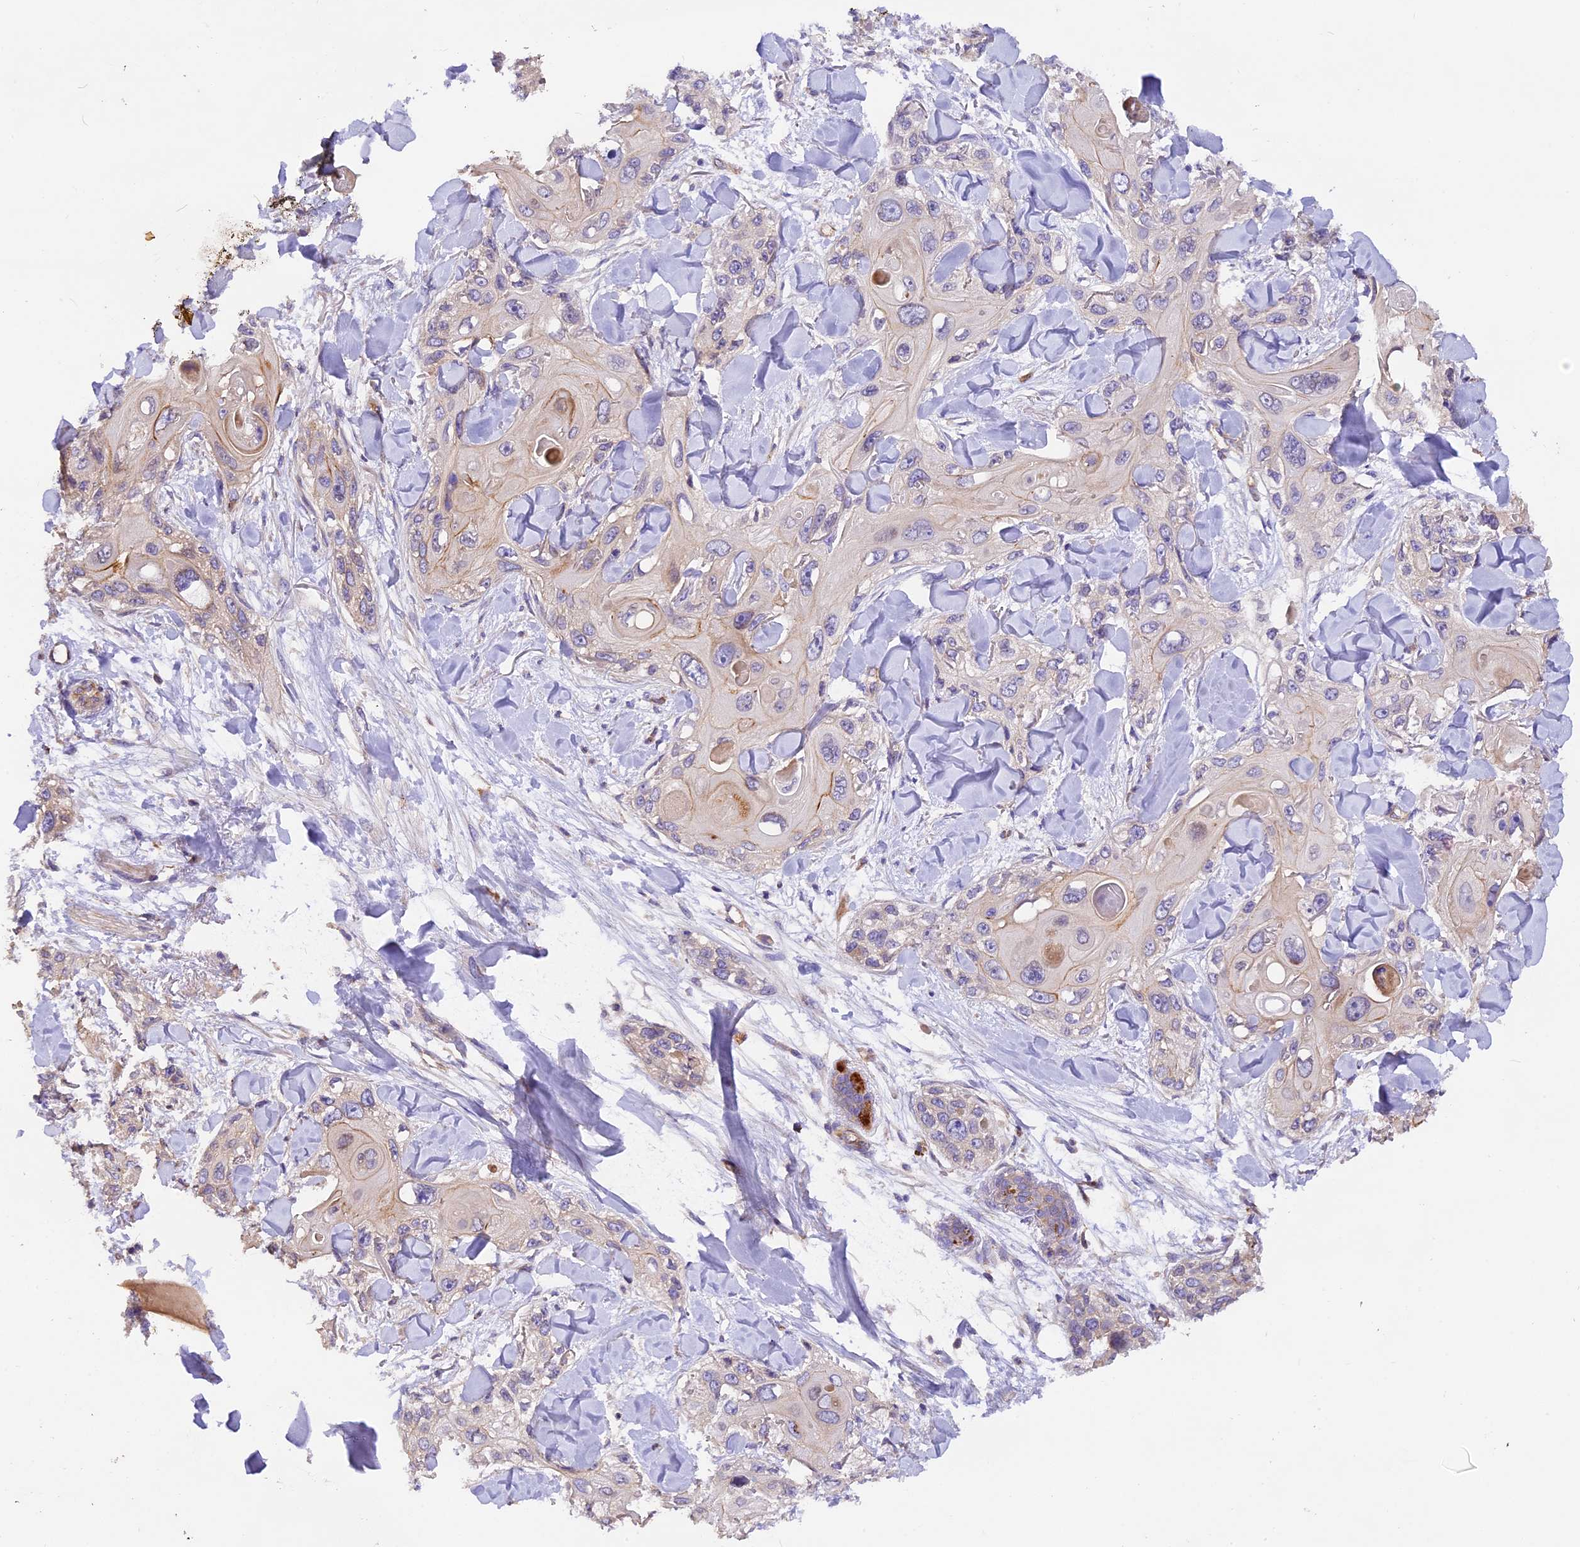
{"staining": {"intensity": "negative", "quantity": "none", "location": "none"}, "tissue": "skin cancer", "cell_type": "Tumor cells", "image_type": "cancer", "snomed": [{"axis": "morphology", "description": "Normal tissue, NOS"}, {"axis": "morphology", "description": "Squamous cell carcinoma, NOS"}, {"axis": "topography", "description": "Skin"}], "caption": "A histopathology image of skin cancer (squamous cell carcinoma) stained for a protein reveals no brown staining in tumor cells.", "gene": "ERMARD", "patient": {"sex": "male", "age": 72}}